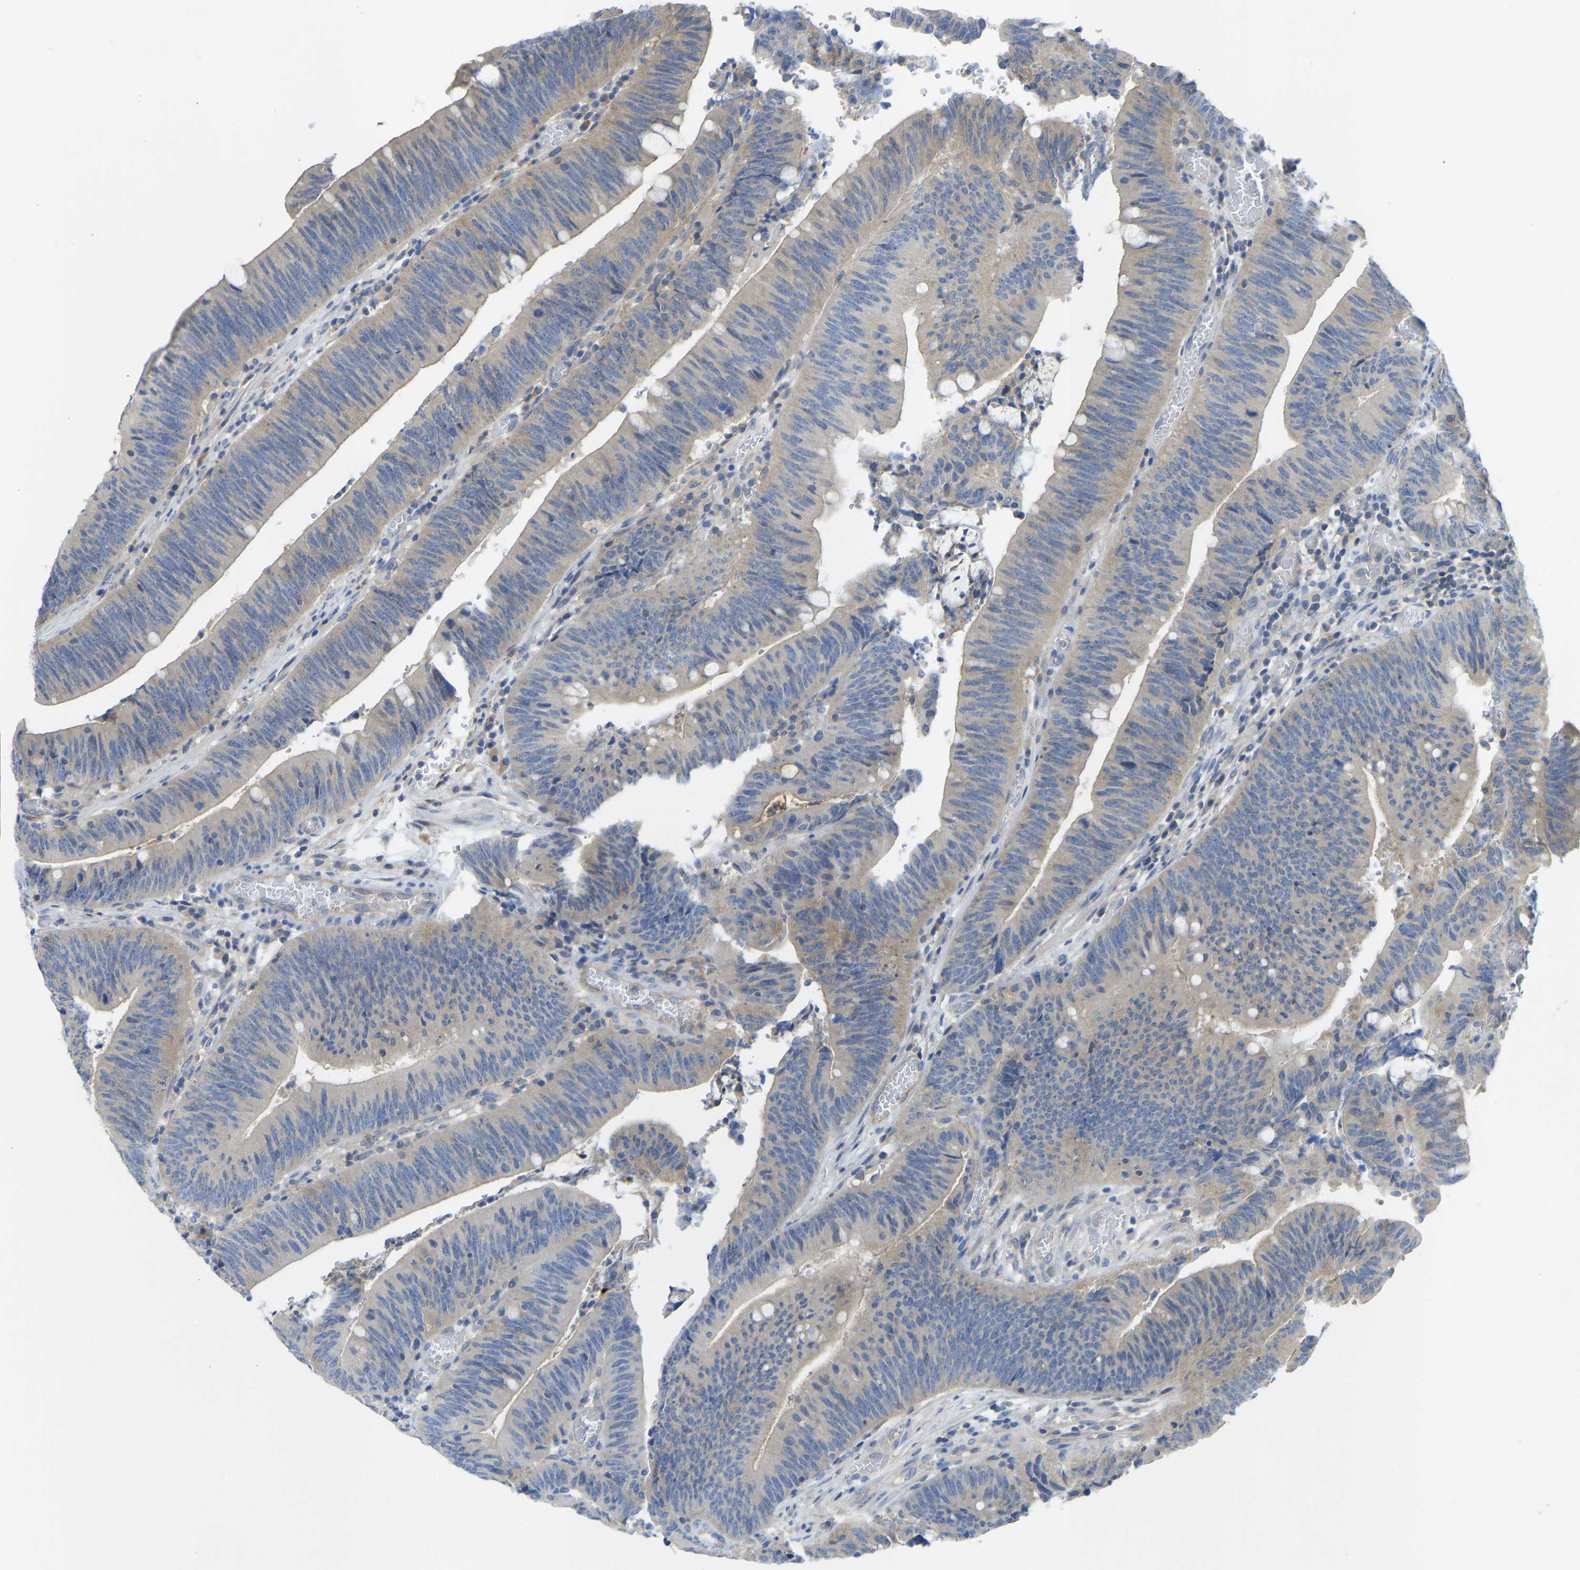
{"staining": {"intensity": "weak", "quantity": "25%-75%", "location": "cytoplasmic/membranous"}, "tissue": "colorectal cancer", "cell_type": "Tumor cells", "image_type": "cancer", "snomed": [{"axis": "morphology", "description": "Normal tissue, NOS"}, {"axis": "morphology", "description": "Adenocarcinoma, NOS"}, {"axis": "topography", "description": "Rectum"}], "caption": "Immunohistochemical staining of colorectal cancer exhibits weak cytoplasmic/membranous protein positivity in about 25%-75% of tumor cells.", "gene": "PPP3CA", "patient": {"sex": "female", "age": 66}}